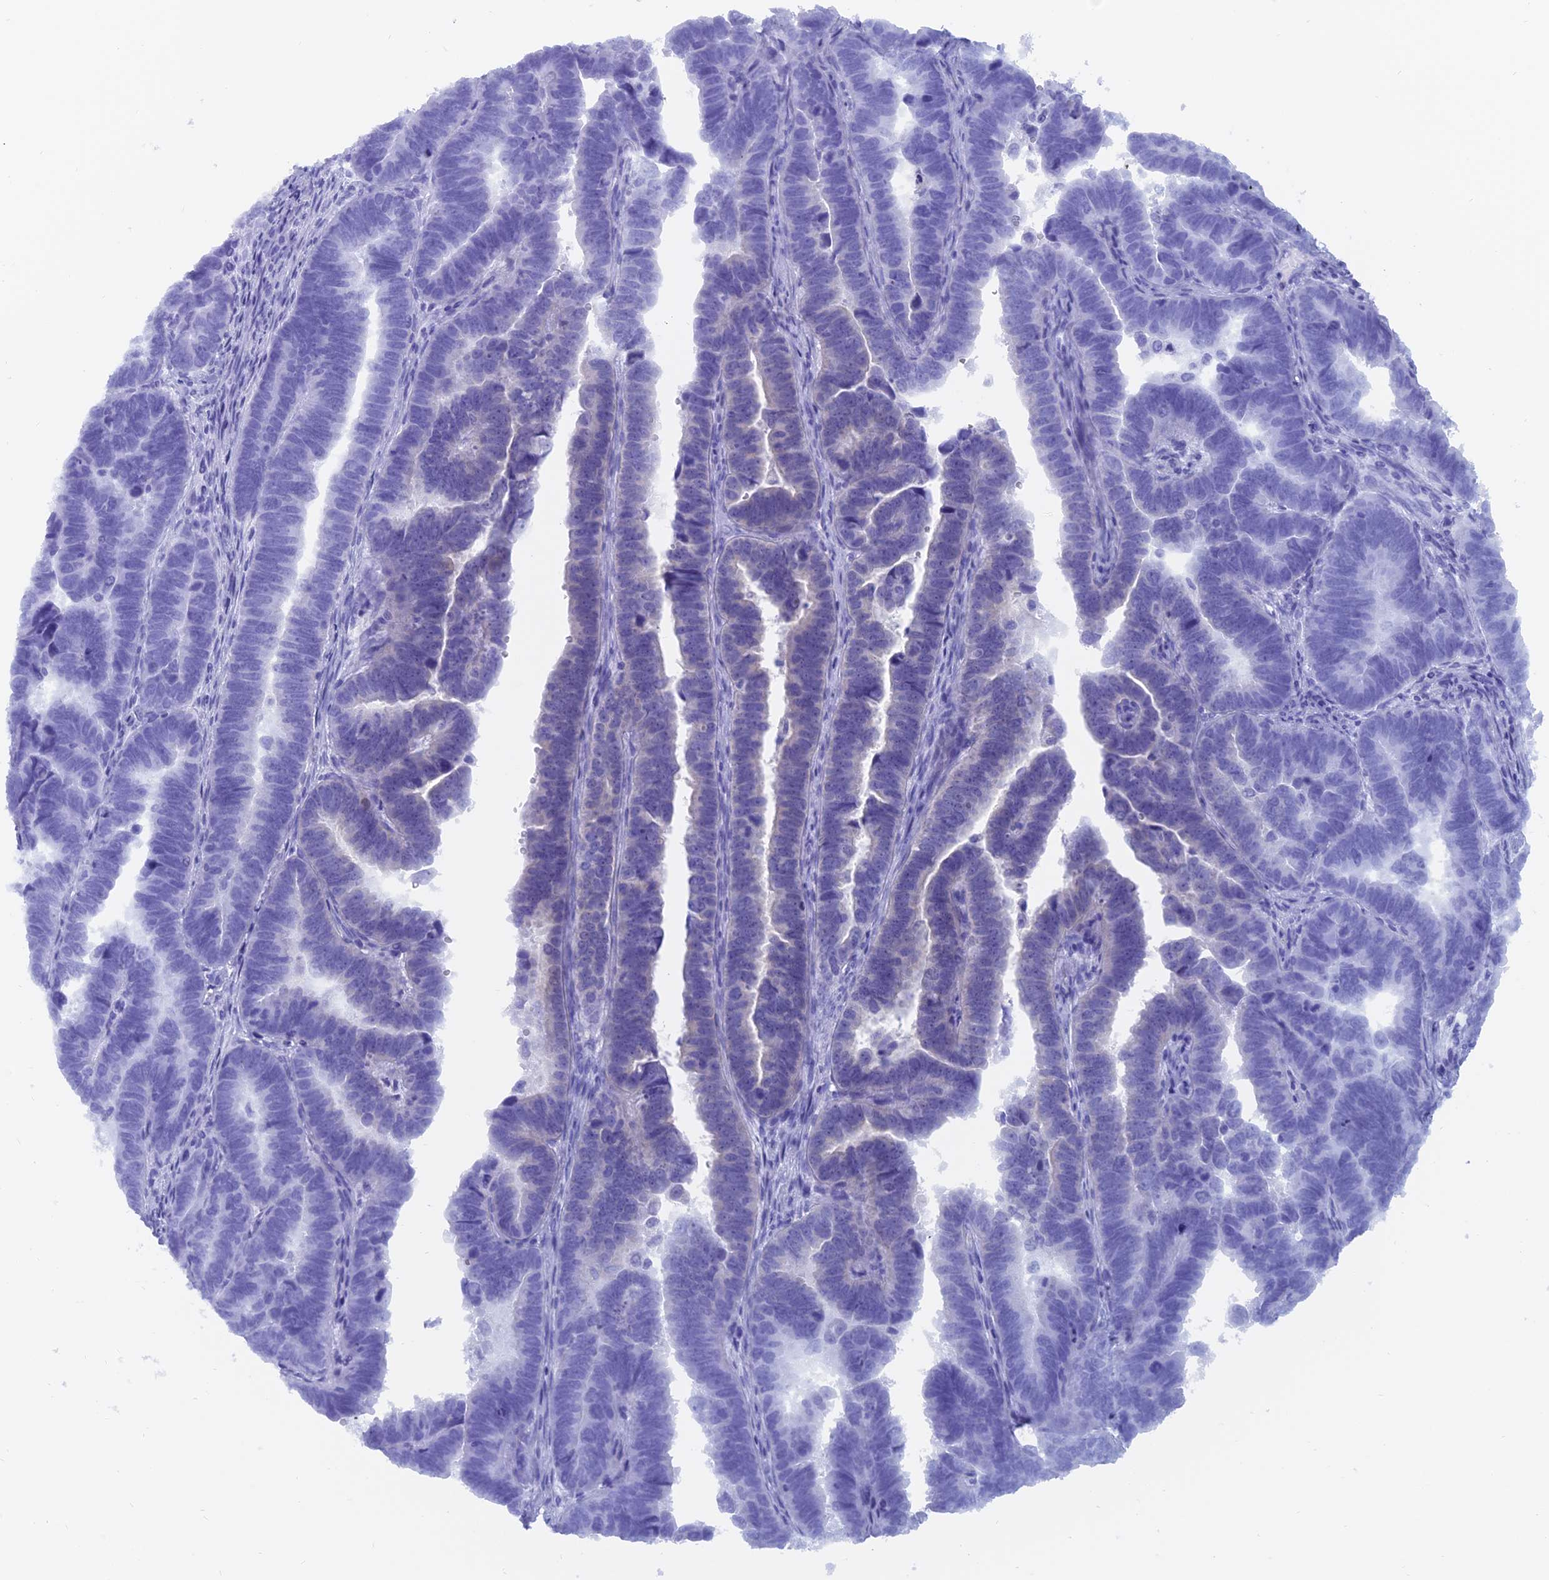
{"staining": {"intensity": "negative", "quantity": "none", "location": "none"}, "tissue": "endometrial cancer", "cell_type": "Tumor cells", "image_type": "cancer", "snomed": [{"axis": "morphology", "description": "Adenocarcinoma, NOS"}, {"axis": "topography", "description": "Endometrium"}], "caption": "Immunohistochemistry of endometrial cancer (adenocarcinoma) exhibits no staining in tumor cells. (DAB IHC, high magnification).", "gene": "CAPS", "patient": {"sex": "female", "age": 75}}